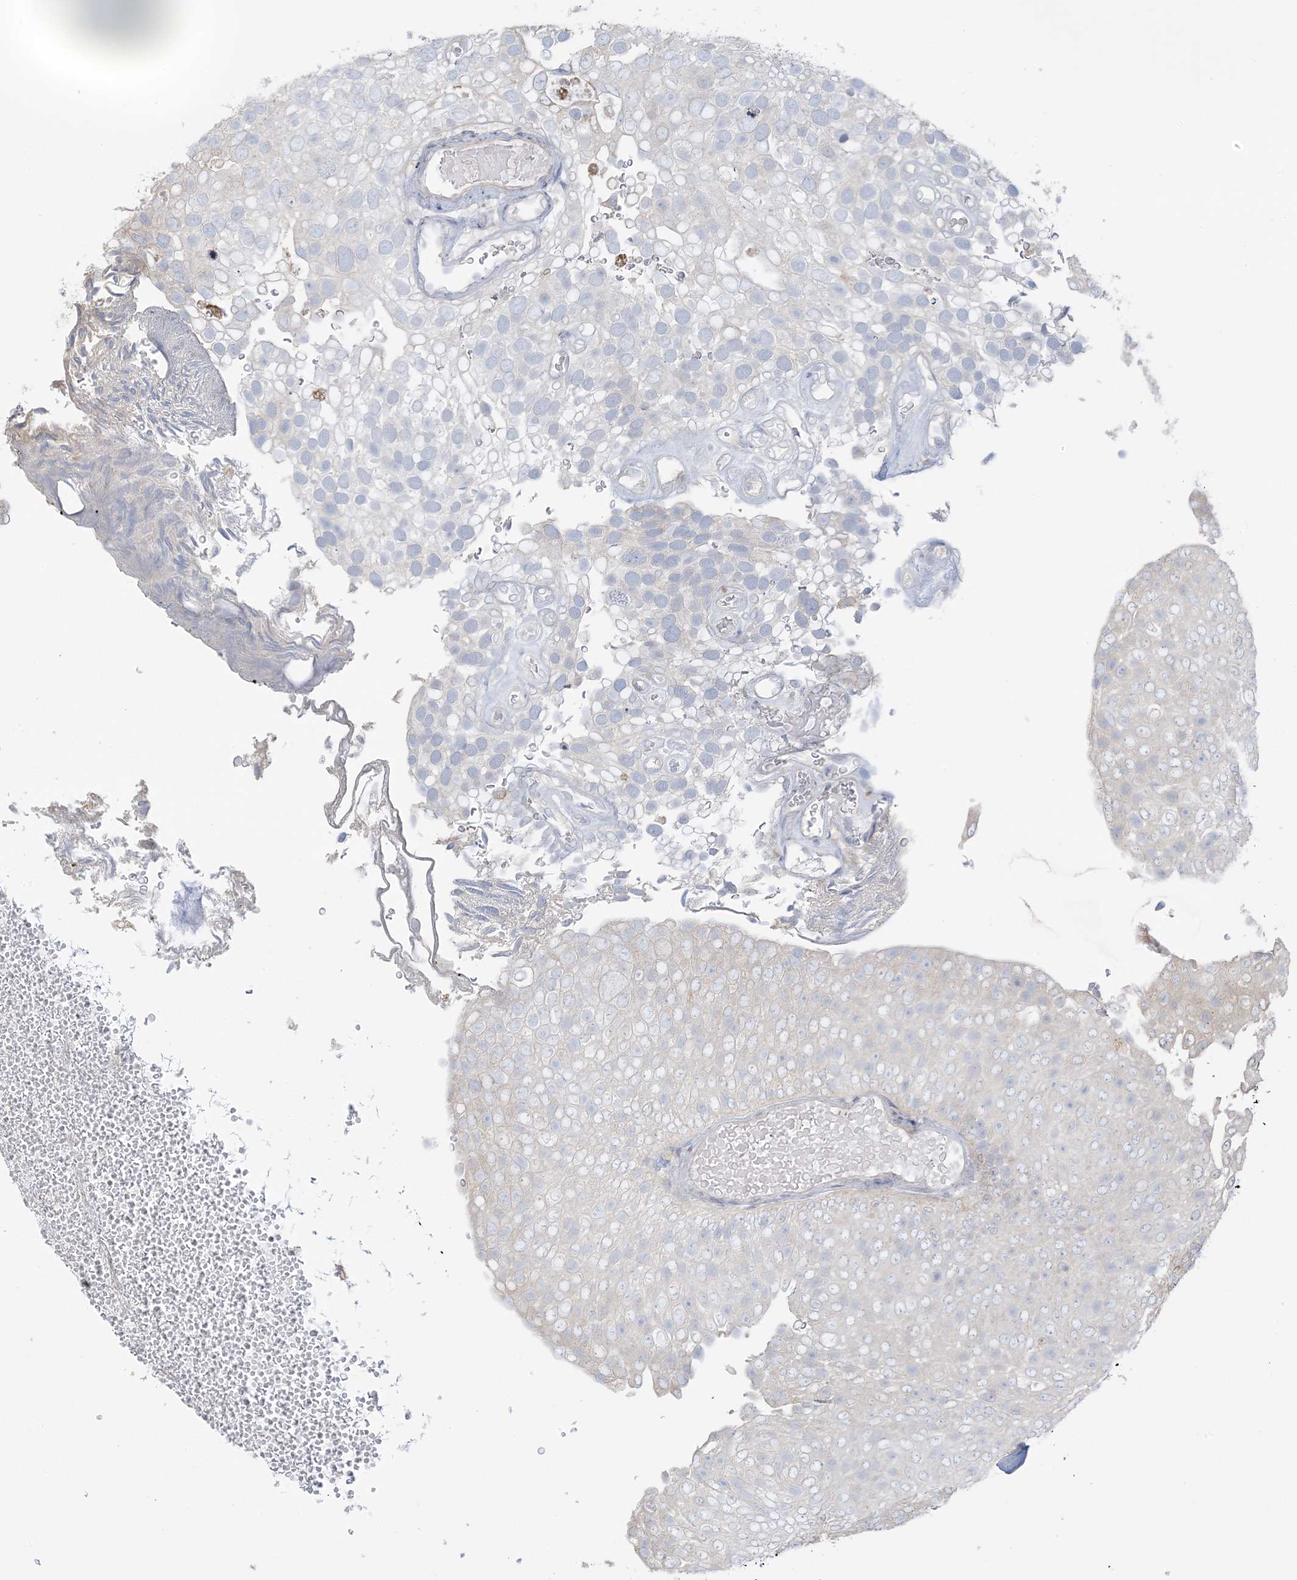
{"staining": {"intensity": "negative", "quantity": "none", "location": "none"}, "tissue": "urothelial cancer", "cell_type": "Tumor cells", "image_type": "cancer", "snomed": [{"axis": "morphology", "description": "Urothelial carcinoma, Low grade"}, {"axis": "topography", "description": "Urinary bladder"}], "caption": "A high-resolution image shows immunohistochemistry (IHC) staining of urothelial cancer, which demonstrates no significant positivity in tumor cells.", "gene": "EEFSEC", "patient": {"sex": "male", "age": 78}}